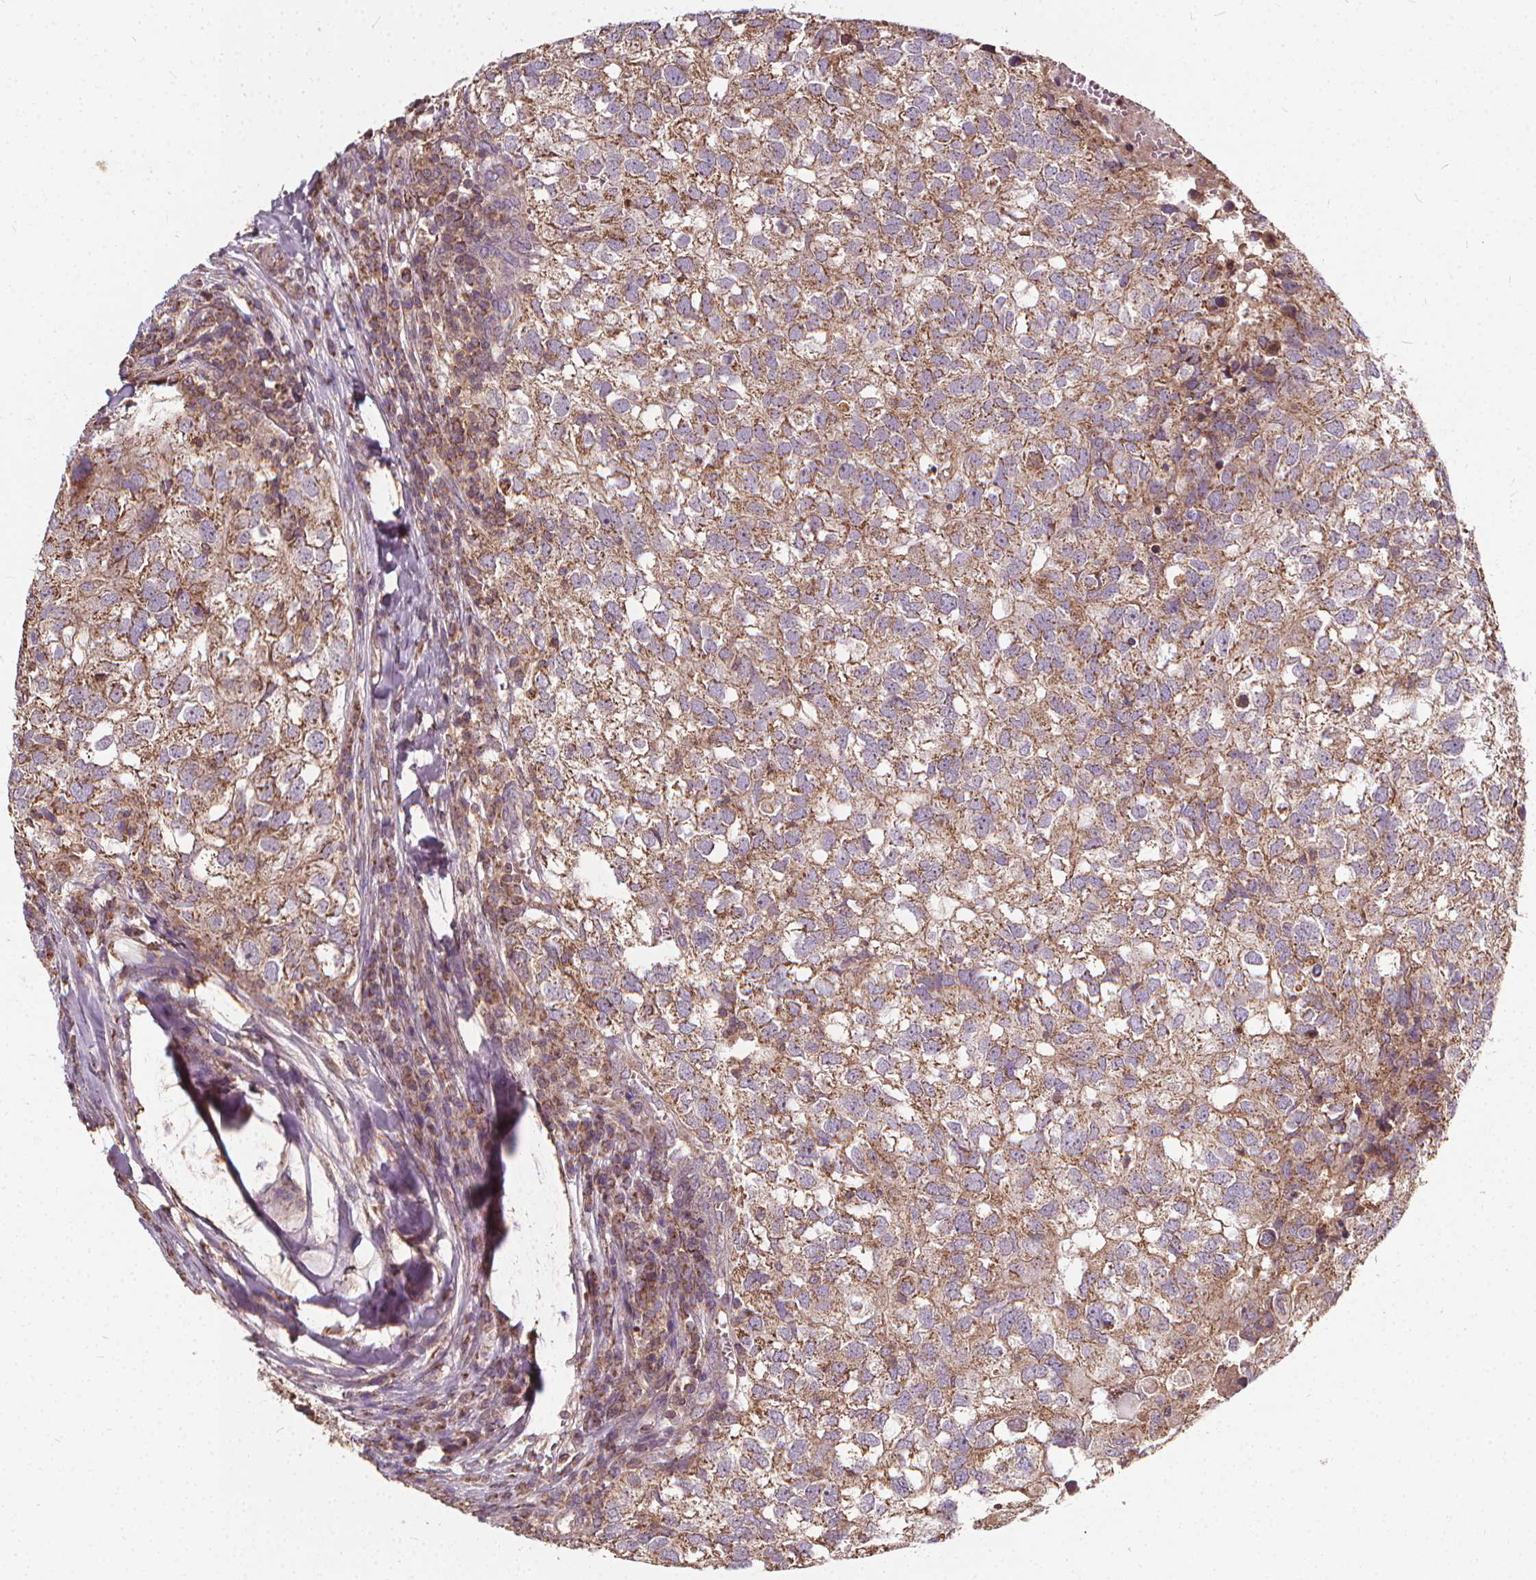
{"staining": {"intensity": "moderate", "quantity": ">75%", "location": "cytoplasmic/membranous"}, "tissue": "breast cancer", "cell_type": "Tumor cells", "image_type": "cancer", "snomed": [{"axis": "morphology", "description": "Duct carcinoma"}, {"axis": "topography", "description": "Breast"}], "caption": "Breast intraductal carcinoma stained with a brown dye displays moderate cytoplasmic/membranous positive expression in about >75% of tumor cells.", "gene": "ORAI2", "patient": {"sex": "female", "age": 30}}